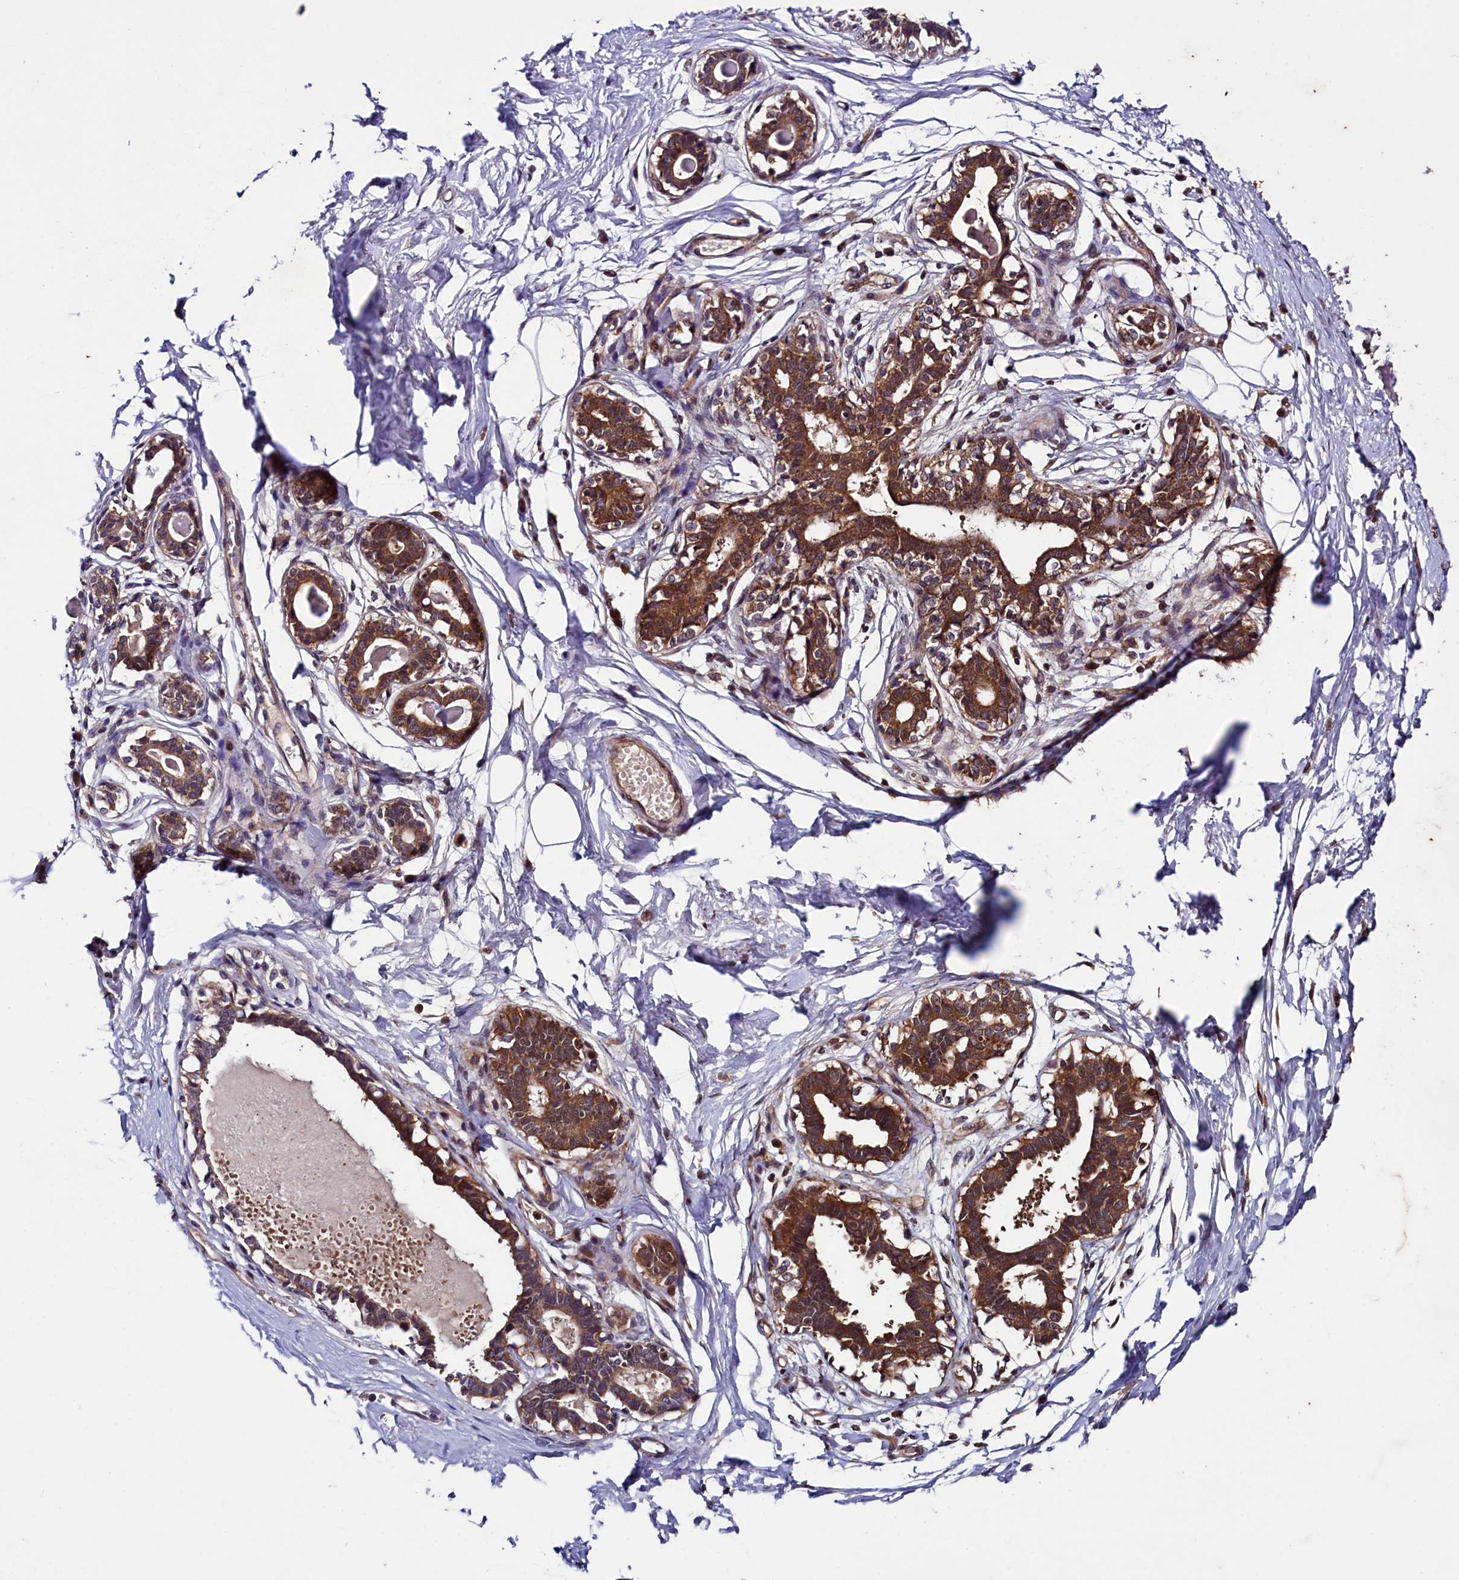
{"staining": {"intensity": "negative", "quantity": "none", "location": "none"}, "tissue": "breast", "cell_type": "Adipocytes", "image_type": "normal", "snomed": [{"axis": "morphology", "description": "Normal tissue, NOS"}, {"axis": "topography", "description": "Breast"}], "caption": "Immunohistochemistry image of benign breast stained for a protein (brown), which reveals no expression in adipocytes.", "gene": "BLTP3B", "patient": {"sex": "female", "age": 45}}